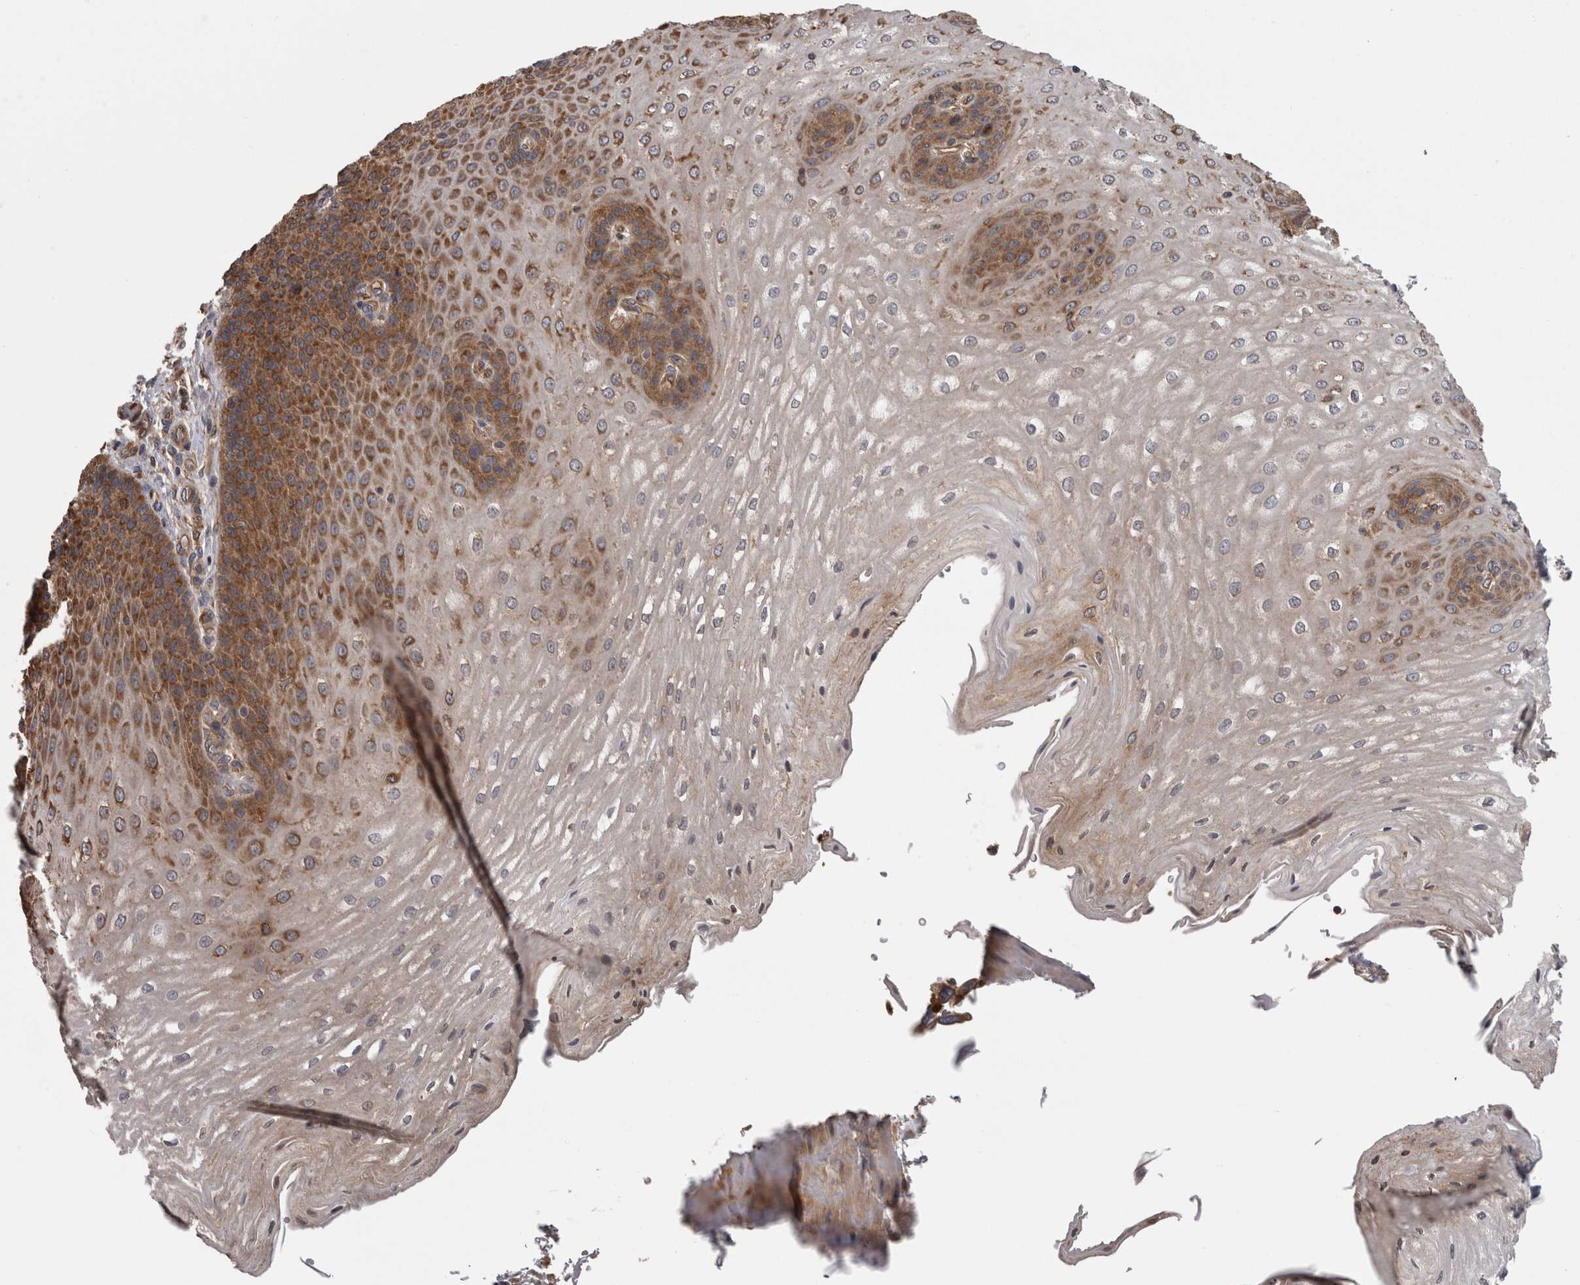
{"staining": {"intensity": "strong", "quantity": ">75%", "location": "cytoplasmic/membranous"}, "tissue": "esophagus", "cell_type": "Squamous epithelial cells", "image_type": "normal", "snomed": [{"axis": "morphology", "description": "Normal tissue, NOS"}, {"axis": "topography", "description": "Esophagus"}], "caption": "Squamous epithelial cells reveal high levels of strong cytoplasmic/membranous expression in approximately >75% of cells in benign human esophagus.", "gene": "SMCR8", "patient": {"sex": "male", "age": 54}}